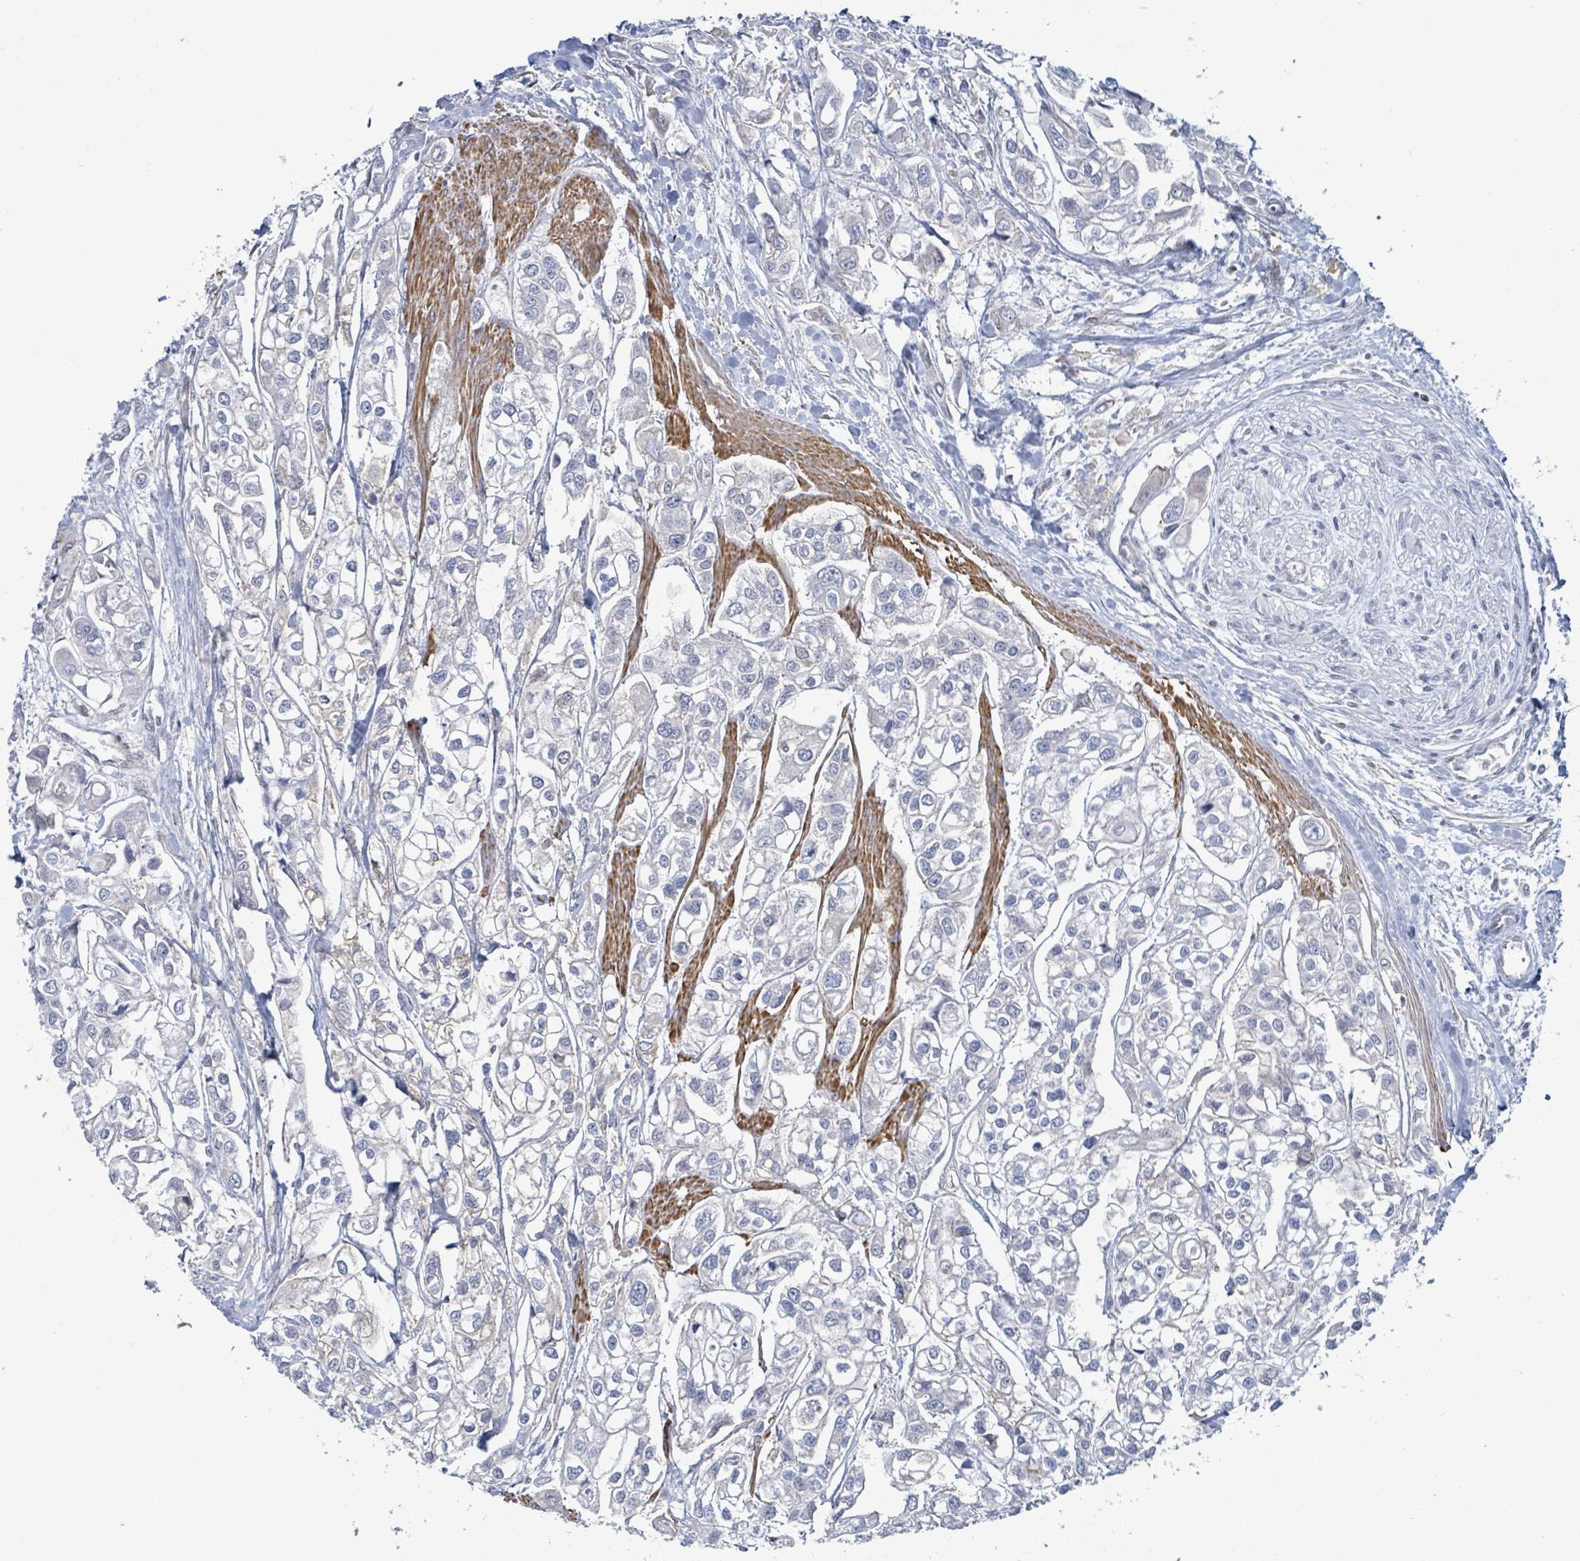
{"staining": {"intensity": "negative", "quantity": "none", "location": "none"}, "tissue": "urothelial cancer", "cell_type": "Tumor cells", "image_type": "cancer", "snomed": [{"axis": "morphology", "description": "Urothelial carcinoma, High grade"}, {"axis": "topography", "description": "Urinary bladder"}], "caption": "Photomicrograph shows no protein positivity in tumor cells of urothelial cancer tissue.", "gene": "DMRTC1B", "patient": {"sex": "male", "age": 67}}